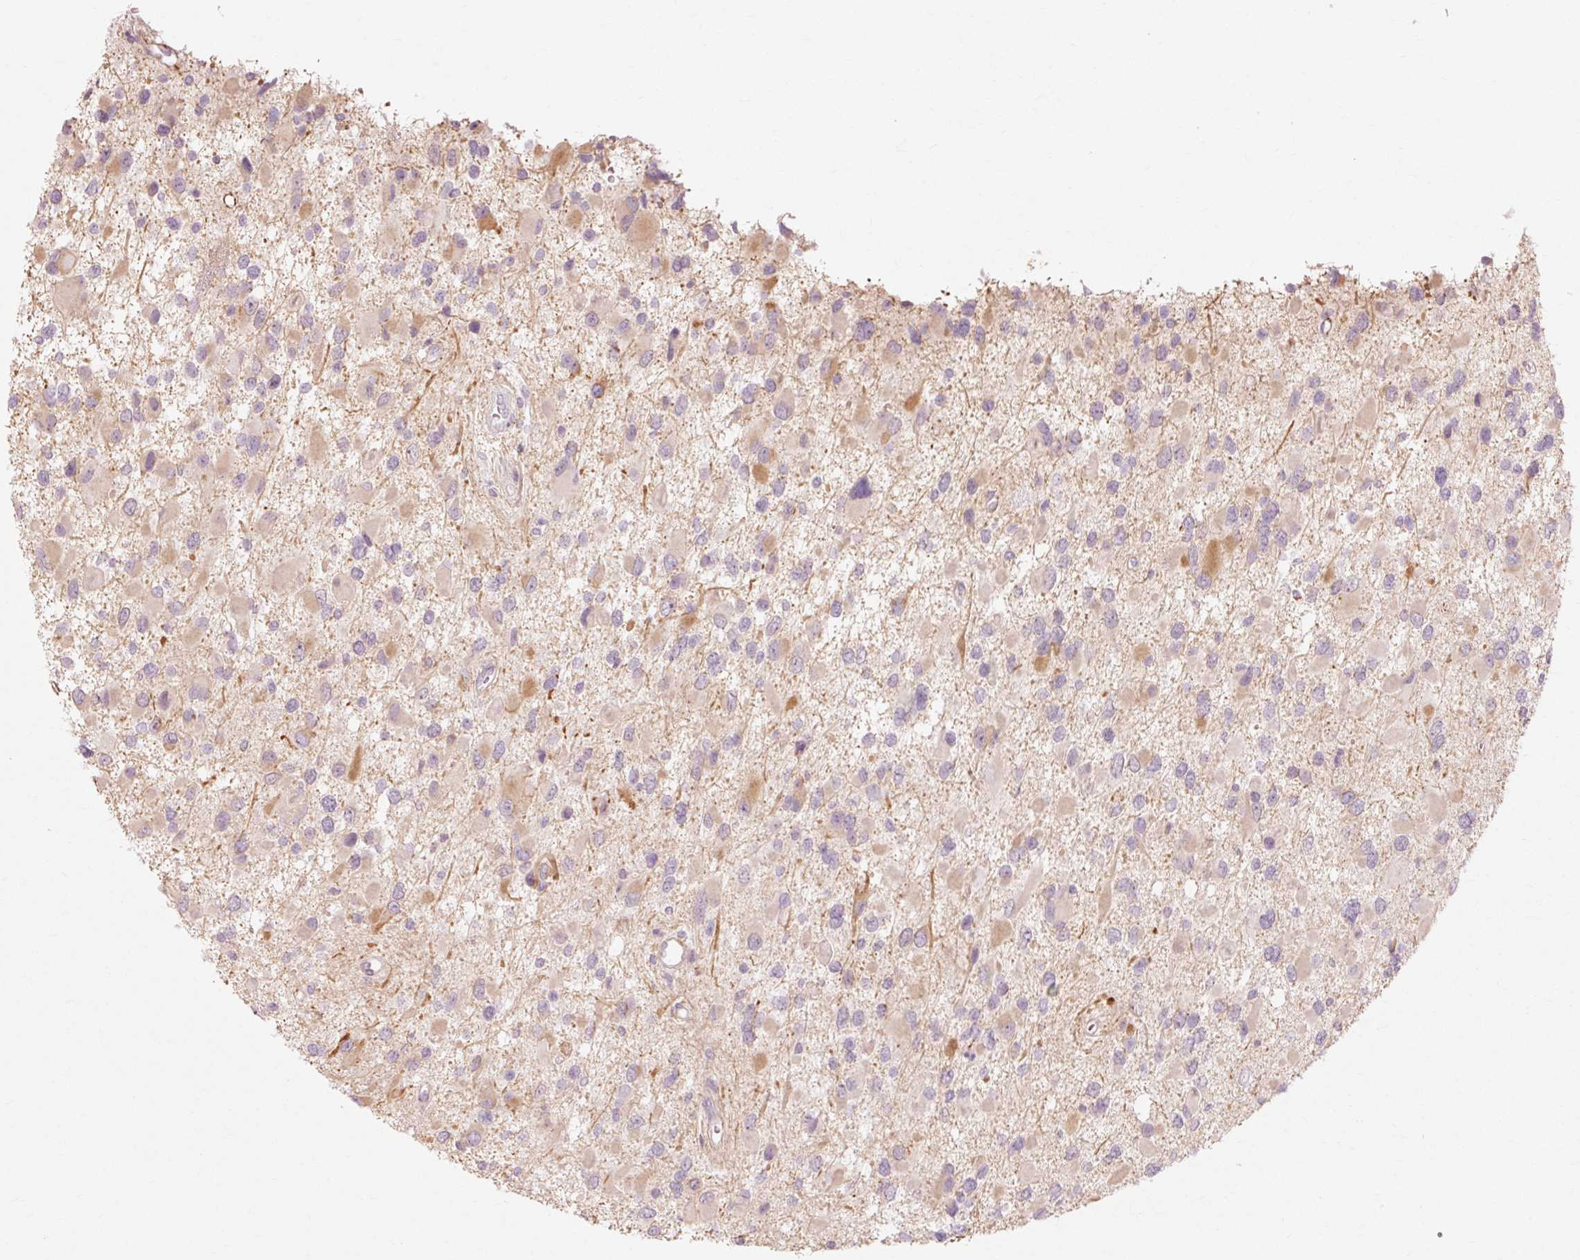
{"staining": {"intensity": "negative", "quantity": "none", "location": "none"}, "tissue": "glioma", "cell_type": "Tumor cells", "image_type": "cancer", "snomed": [{"axis": "morphology", "description": "Glioma, malignant, High grade"}, {"axis": "topography", "description": "Brain"}], "caption": "Tumor cells show no significant positivity in high-grade glioma (malignant). The staining is performed using DAB (3,3'-diaminobenzidine) brown chromogen with nuclei counter-stained in using hematoxylin.", "gene": "TRIM73", "patient": {"sex": "male", "age": 53}}